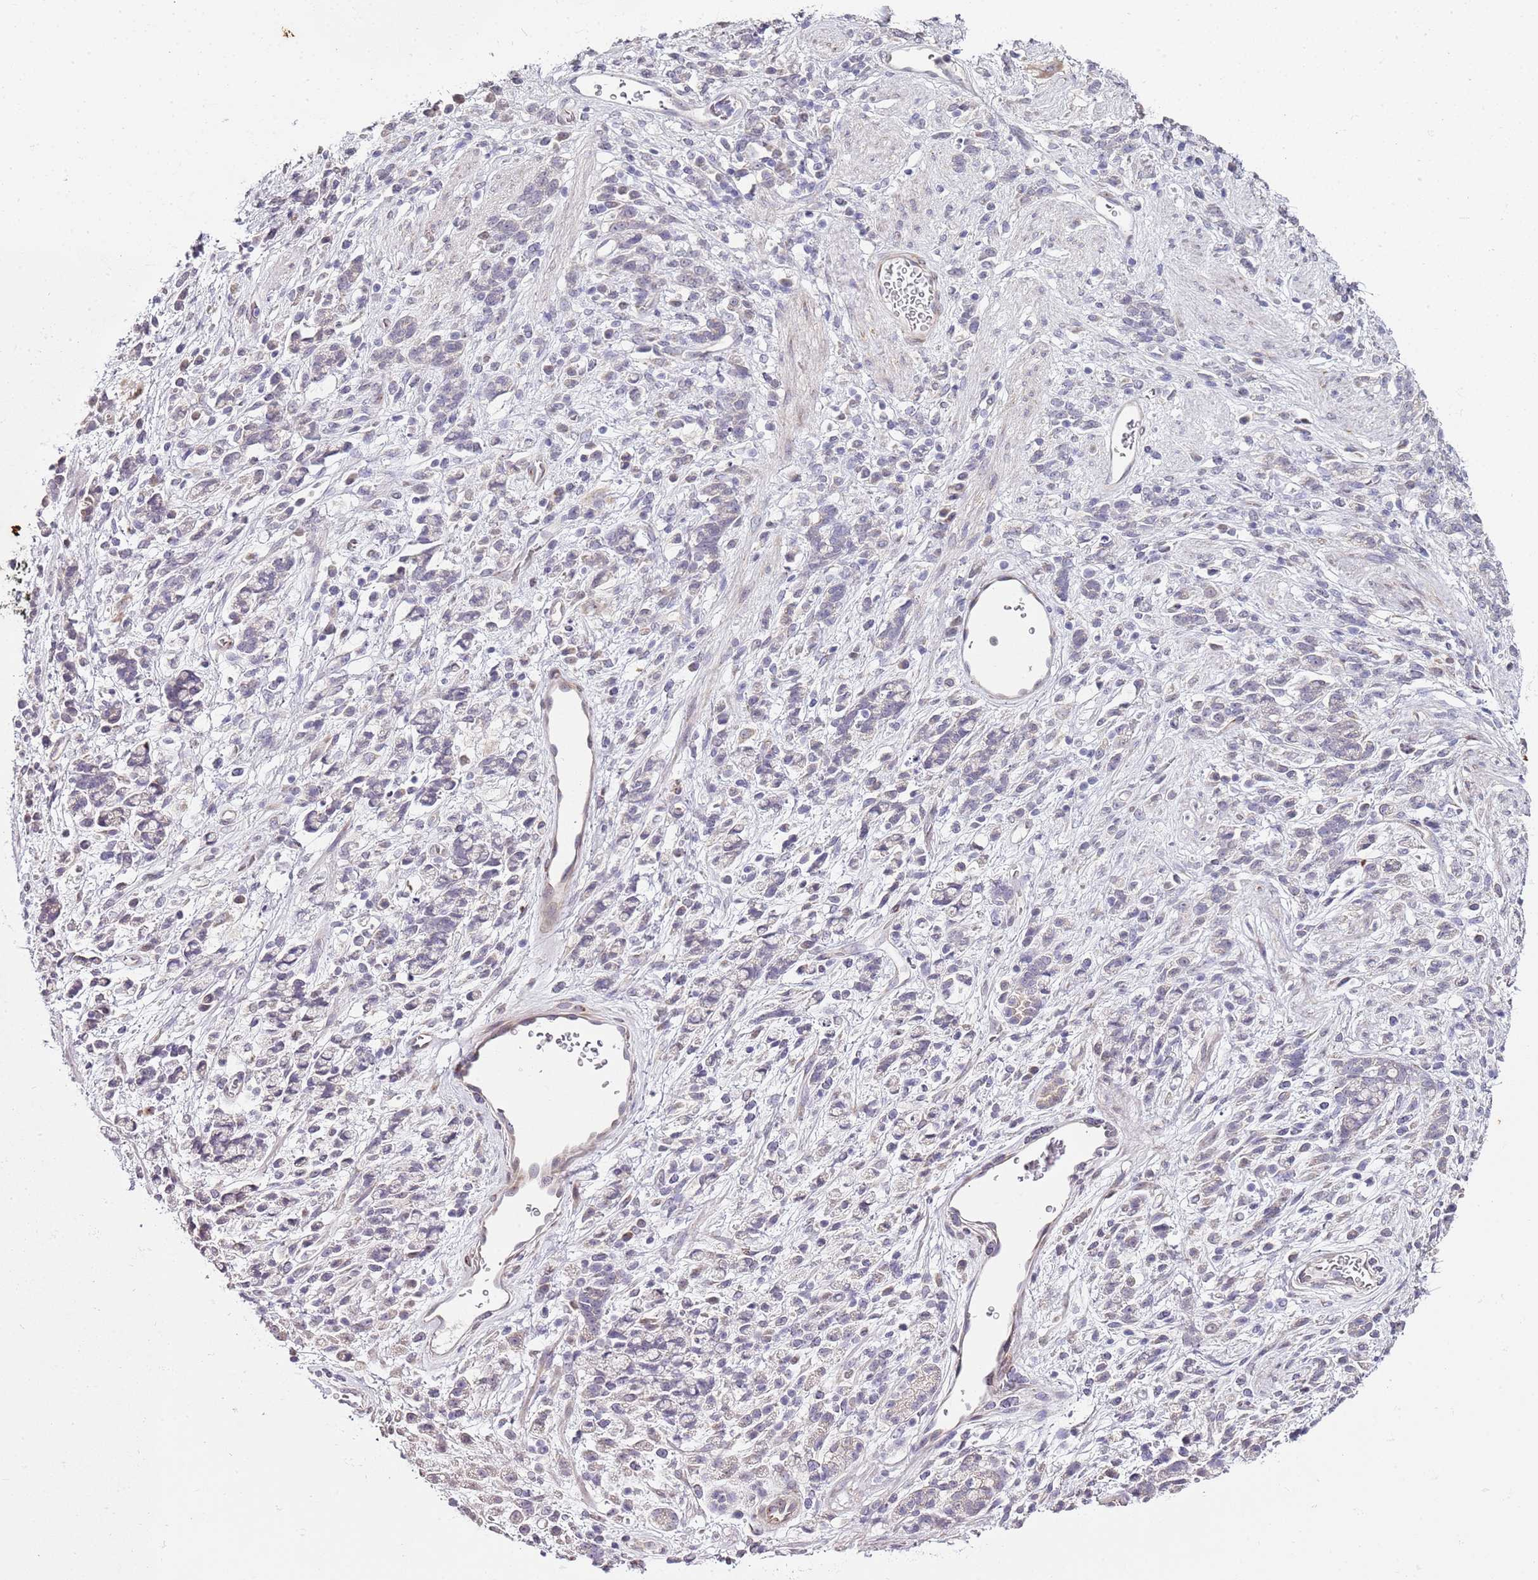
{"staining": {"intensity": "negative", "quantity": "none", "location": "none"}, "tissue": "stomach cancer", "cell_type": "Tumor cells", "image_type": "cancer", "snomed": [{"axis": "morphology", "description": "Adenocarcinoma, NOS"}, {"axis": "topography", "description": "Stomach"}], "caption": "An immunohistochemistry (IHC) image of adenocarcinoma (stomach) is shown. There is no staining in tumor cells of adenocarcinoma (stomach). Brightfield microscopy of immunohistochemistry (IHC) stained with DAB (3,3'-diaminobenzidine) (brown) and hematoxylin (blue), captured at high magnification.", "gene": "TBC1D9", "patient": {"sex": "female", "age": 60}}